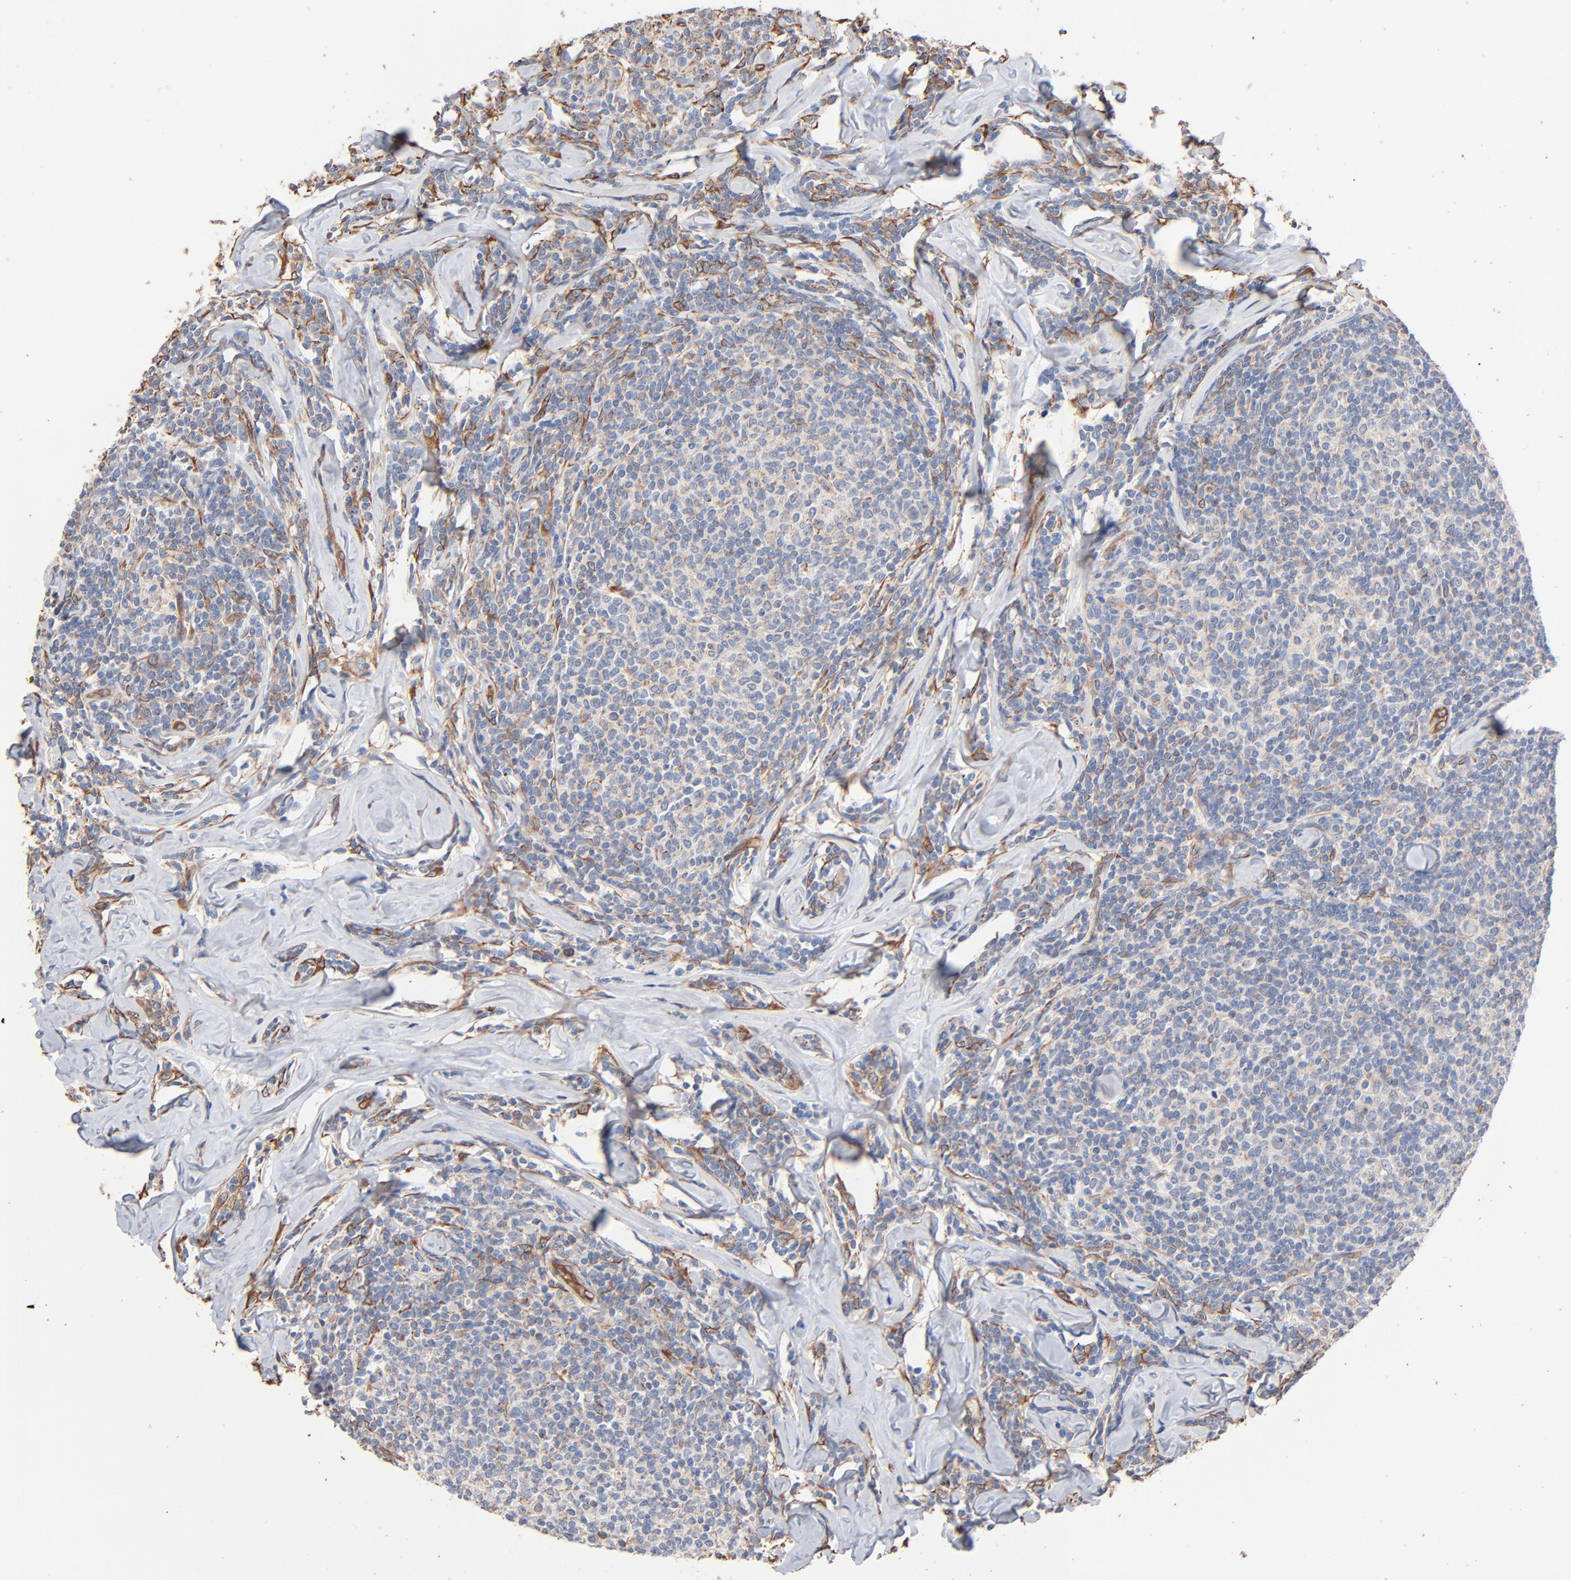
{"staining": {"intensity": "negative", "quantity": "none", "location": "none"}, "tissue": "lymphoma", "cell_type": "Tumor cells", "image_type": "cancer", "snomed": [{"axis": "morphology", "description": "Malignant lymphoma, non-Hodgkin's type, Low grade"}, {"axis": "topography", "description": "Lymph node"}], "caption": "DAB (3,3'-diaminobenzidine) immunohistochemical staining of lymphoma demonstrates no significant staining in tumor cells. (Stains: DAB (3,3'-diaminobenzidine) immunohistochemistry with hematoxylin counter stain, Microscopy: brightfield microscopy at high magnification).", "gene": "ABCD4", "patient": {"sex": "female", "age": 56}}